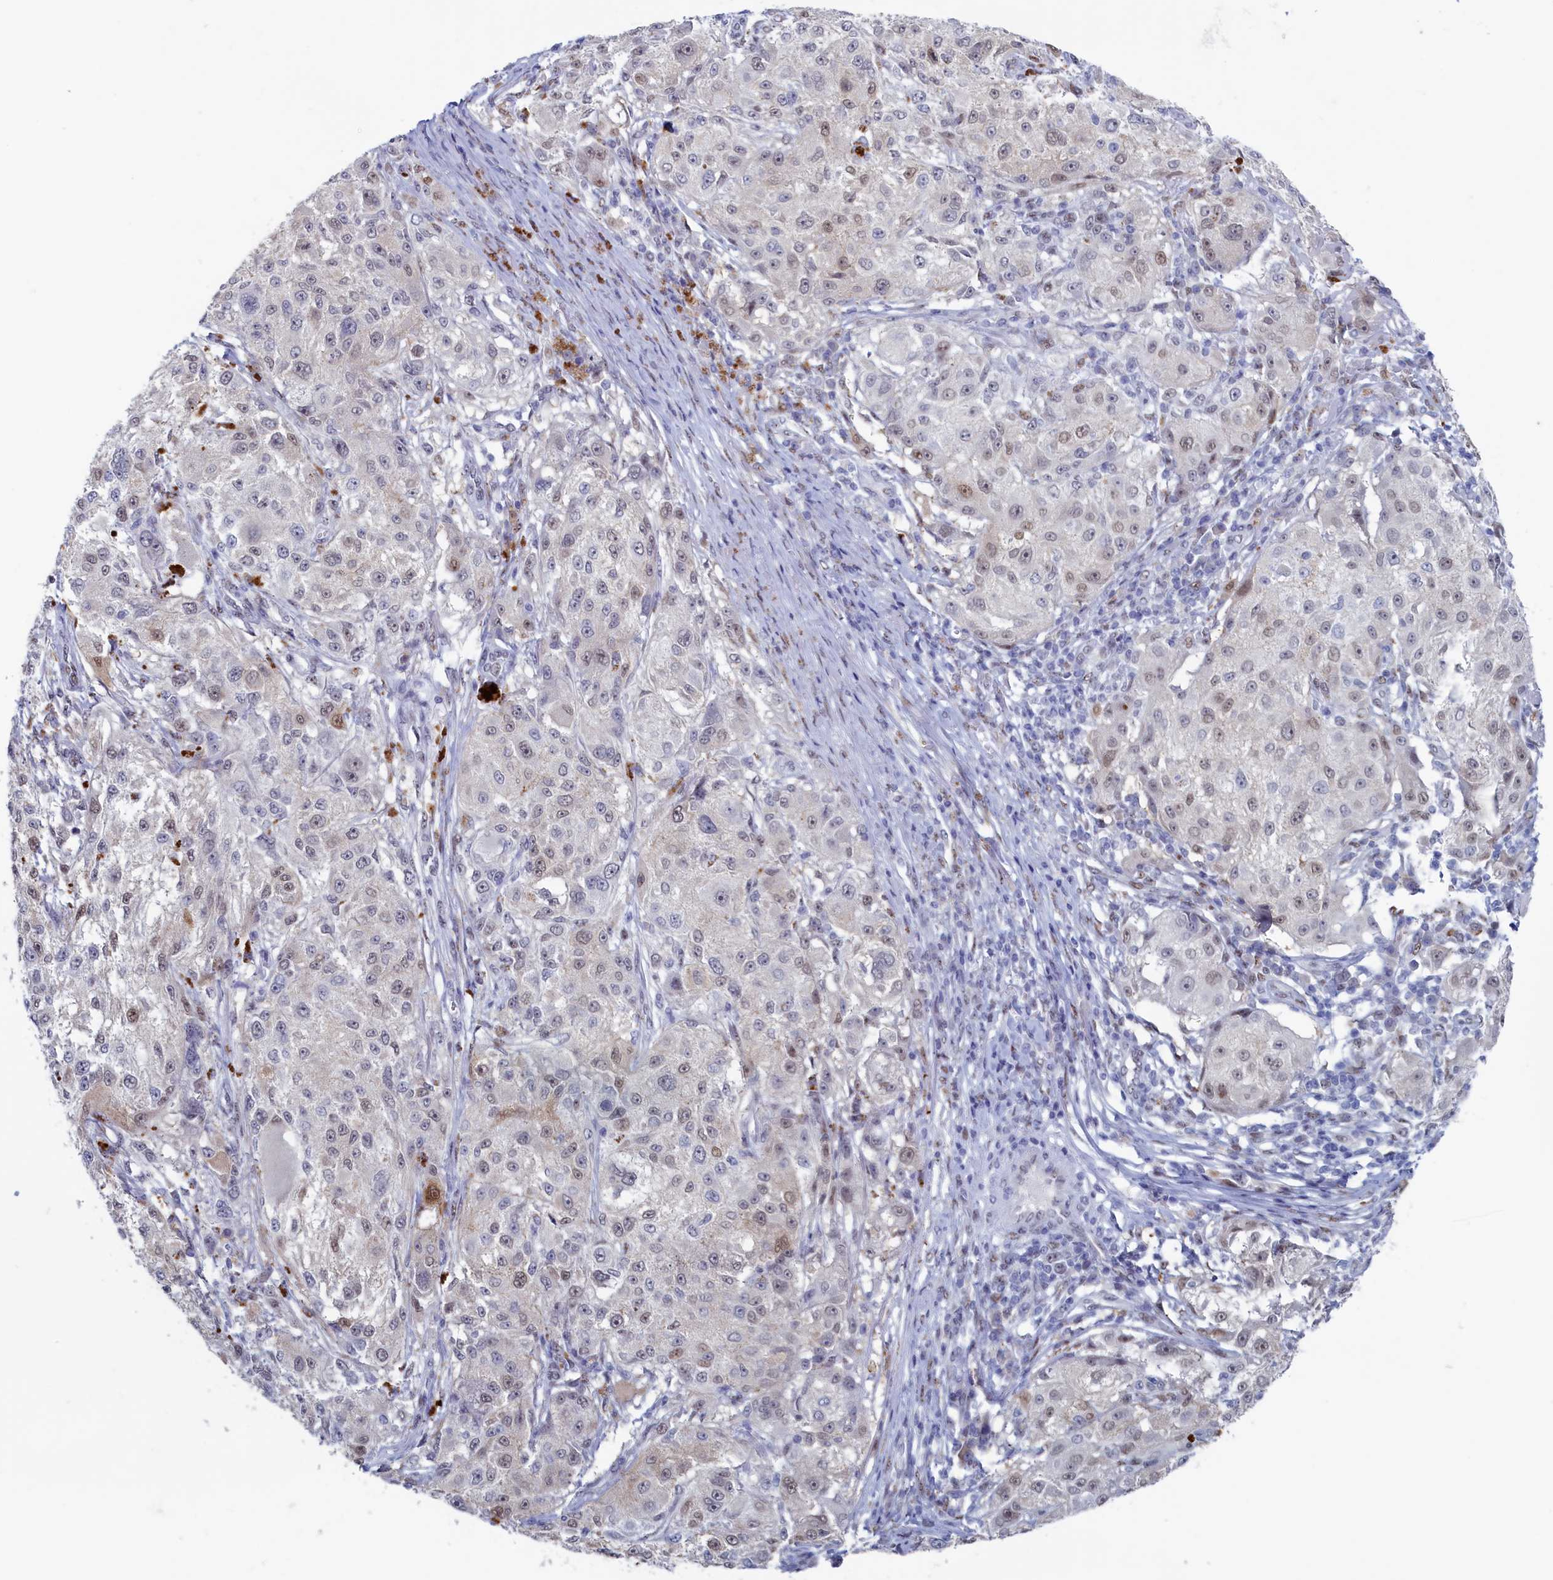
{"staining": {"intensity": "weak", "quantity": "25%-75%", "location": "nuclear"}, "tissue": "melanoma", "cell_type": "Tumor cells", "image_type": "cancer", "snomed": [{"axis": "morphology", "description": "Necrosis, NOS"}, {"axis": "morphology", "description": "Malignant melanoma, NOS"}, {"axis": "topography", "description": "Skin"}], "caption": "Immunohistochemical staining of human melanoma exhibits low levels of weak nuclear positivity in approximately 25%-75% of tumor cells.", "gene": "WDR76", "patient": {"sex": "female", "age": 87}}